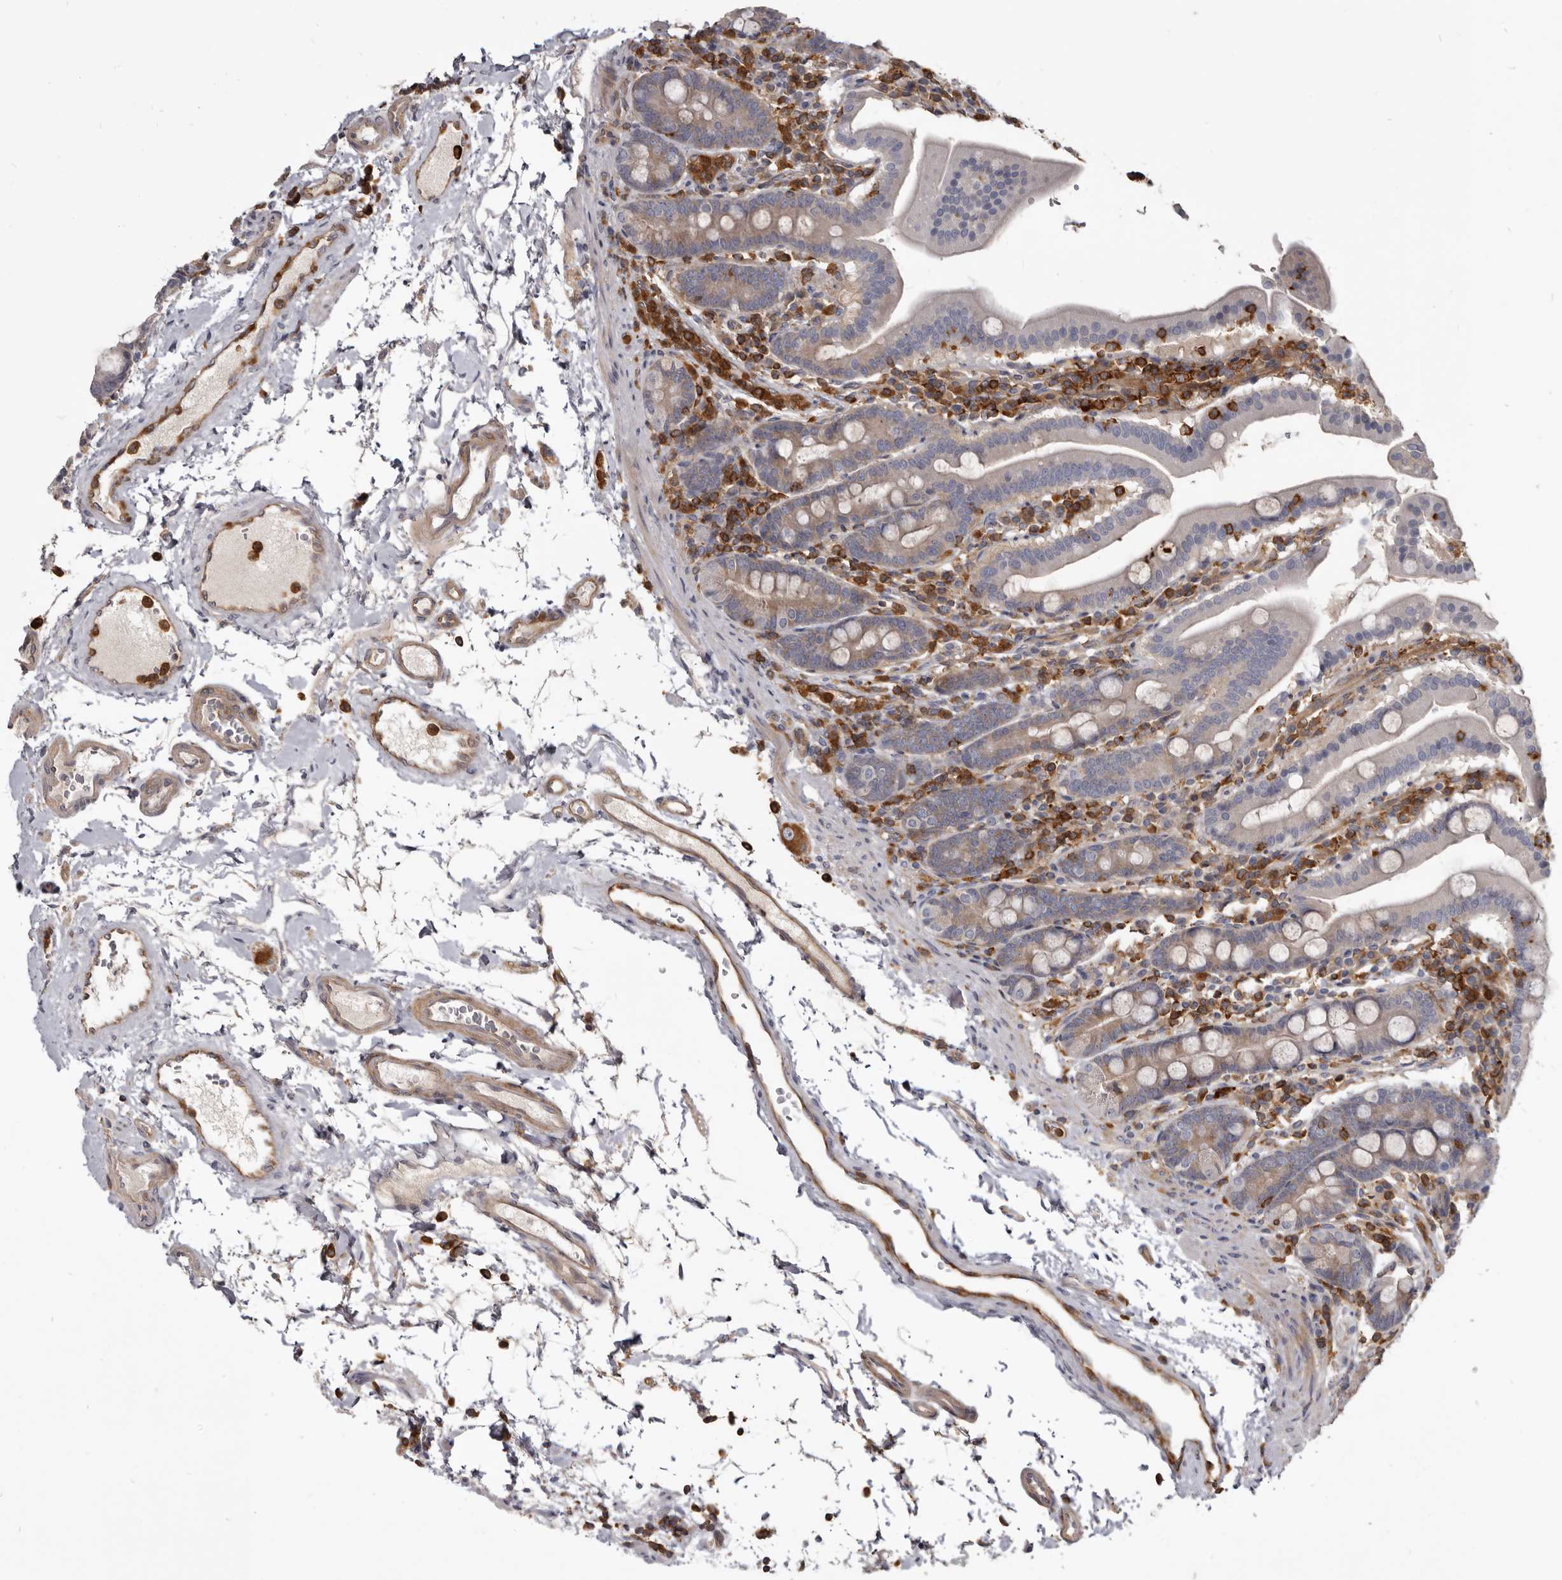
{"staining": {"intensity": "weak", "quantity": "25%-75%", "location": "cytoplasmic/membranous"}, "tissue": "duodenum", "cell_type": "Glandular cells", "image_type": "normal", "snomed": [{"axis": "morphology", "description": "Normal tissue, NOS"}, {"axis": "morphology", "description": "Adenocarcinoma, NOS"}, {"axis": "topography", "description": "Pancreas"}, {"axis": "topography", "description": "Duodenum"}], "caption": "Brown immunohistochemical staining in normal duodenum demonstrates weak cytoplasmic/membranous positivity in about 25%-75% of glandular cells.", "gene": "CBL", "patient": {"sex": "male", "age": 50}}